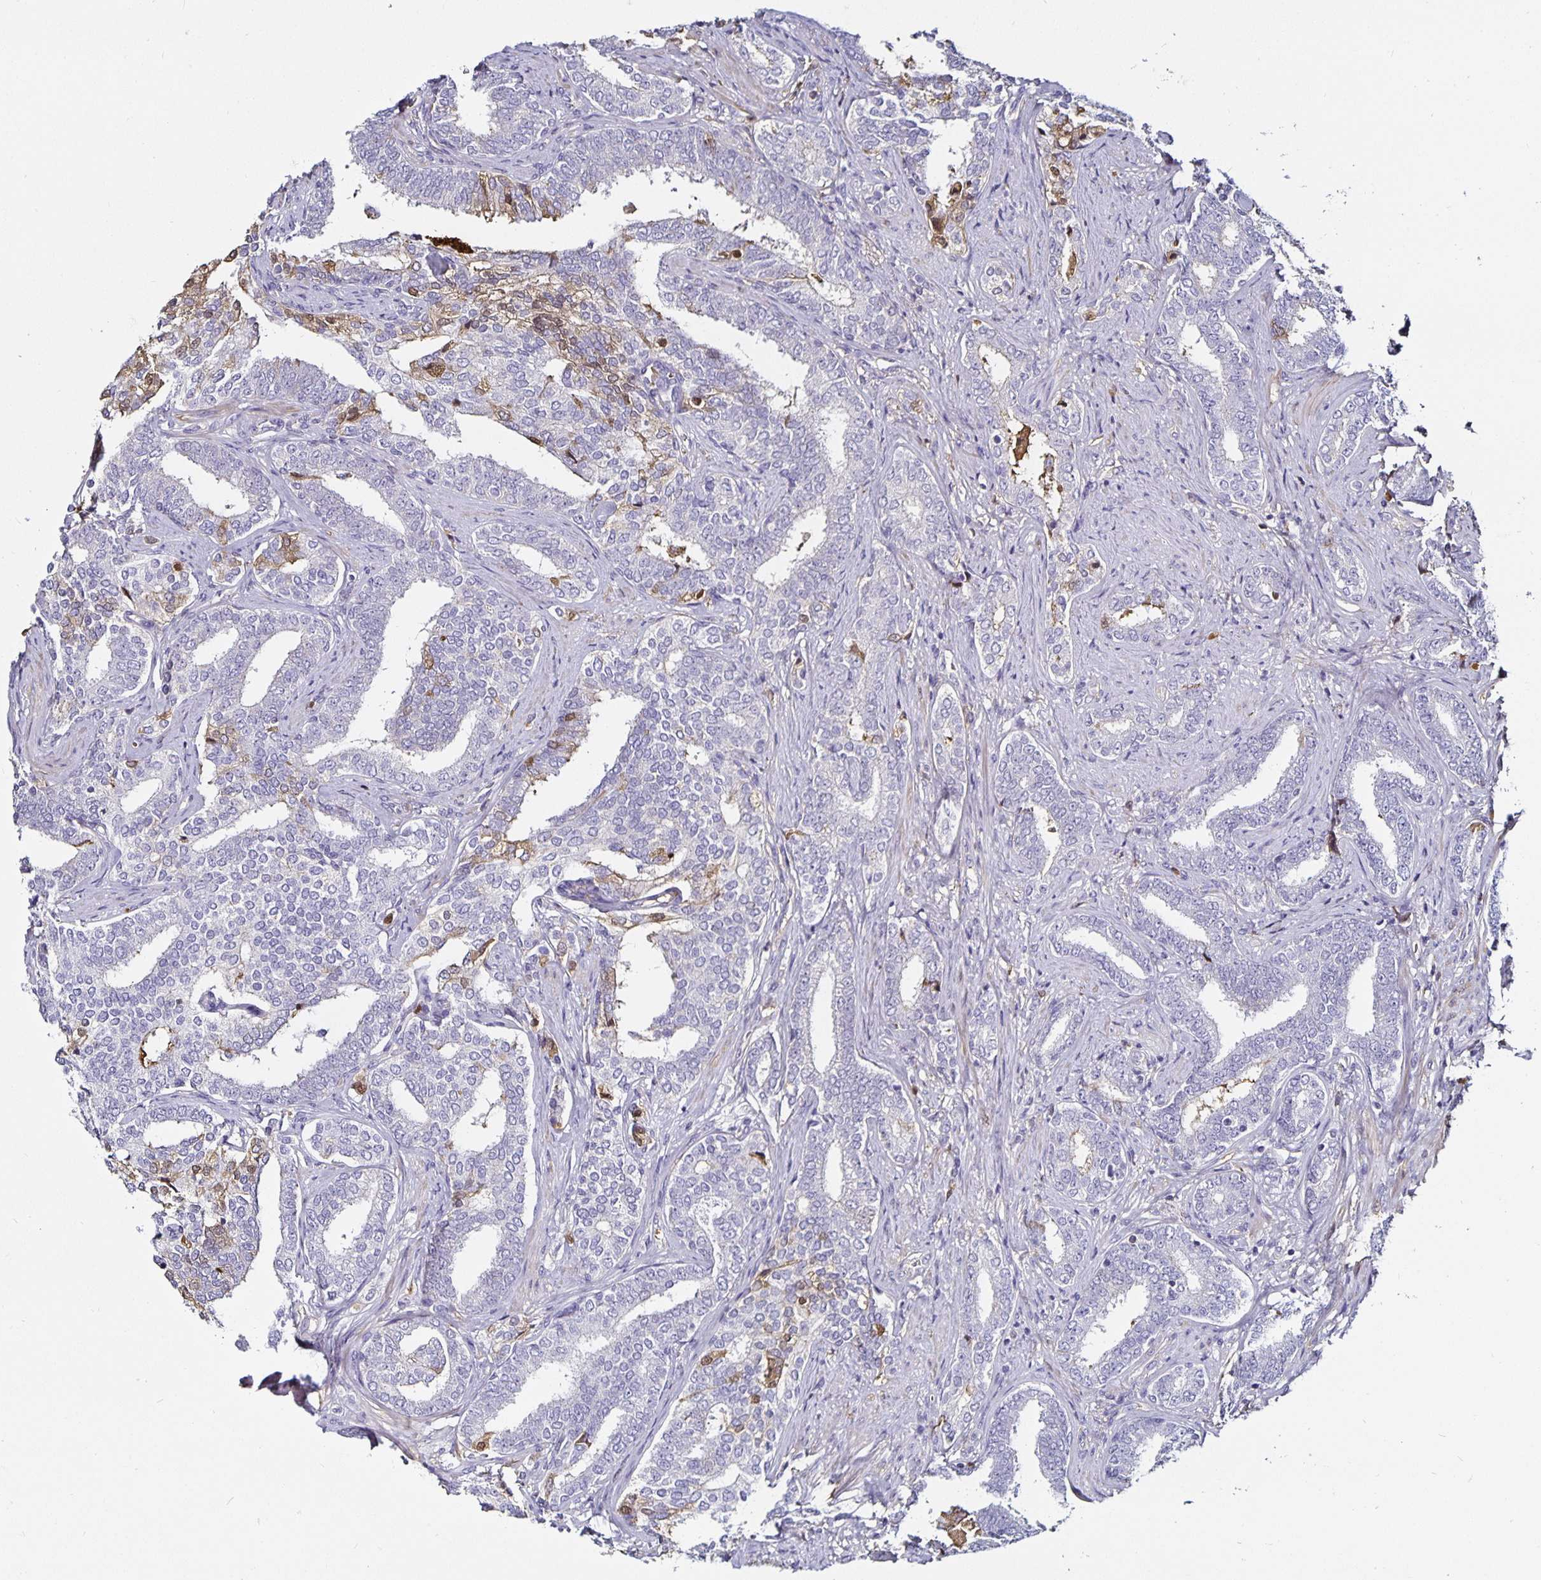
{"staining": {"intensity": "negative", "quantity": "none", "location": "none"}, "tissue": "prostate cancer", "cell_type": "Tumor cells", "image_type": "cancer", "snomed": [{"axis": "morphology", "description": "Adenocarcinoma, High grade"}, {"axis": "topography", "description": "Prostate"}], "caption": "Photomicrograph shows no protein positivity in tumor cells of prostate high-grade adenocarcinoma tissue.", "gene": "TTR", "patient": {"sex": "male", "age": 72}}